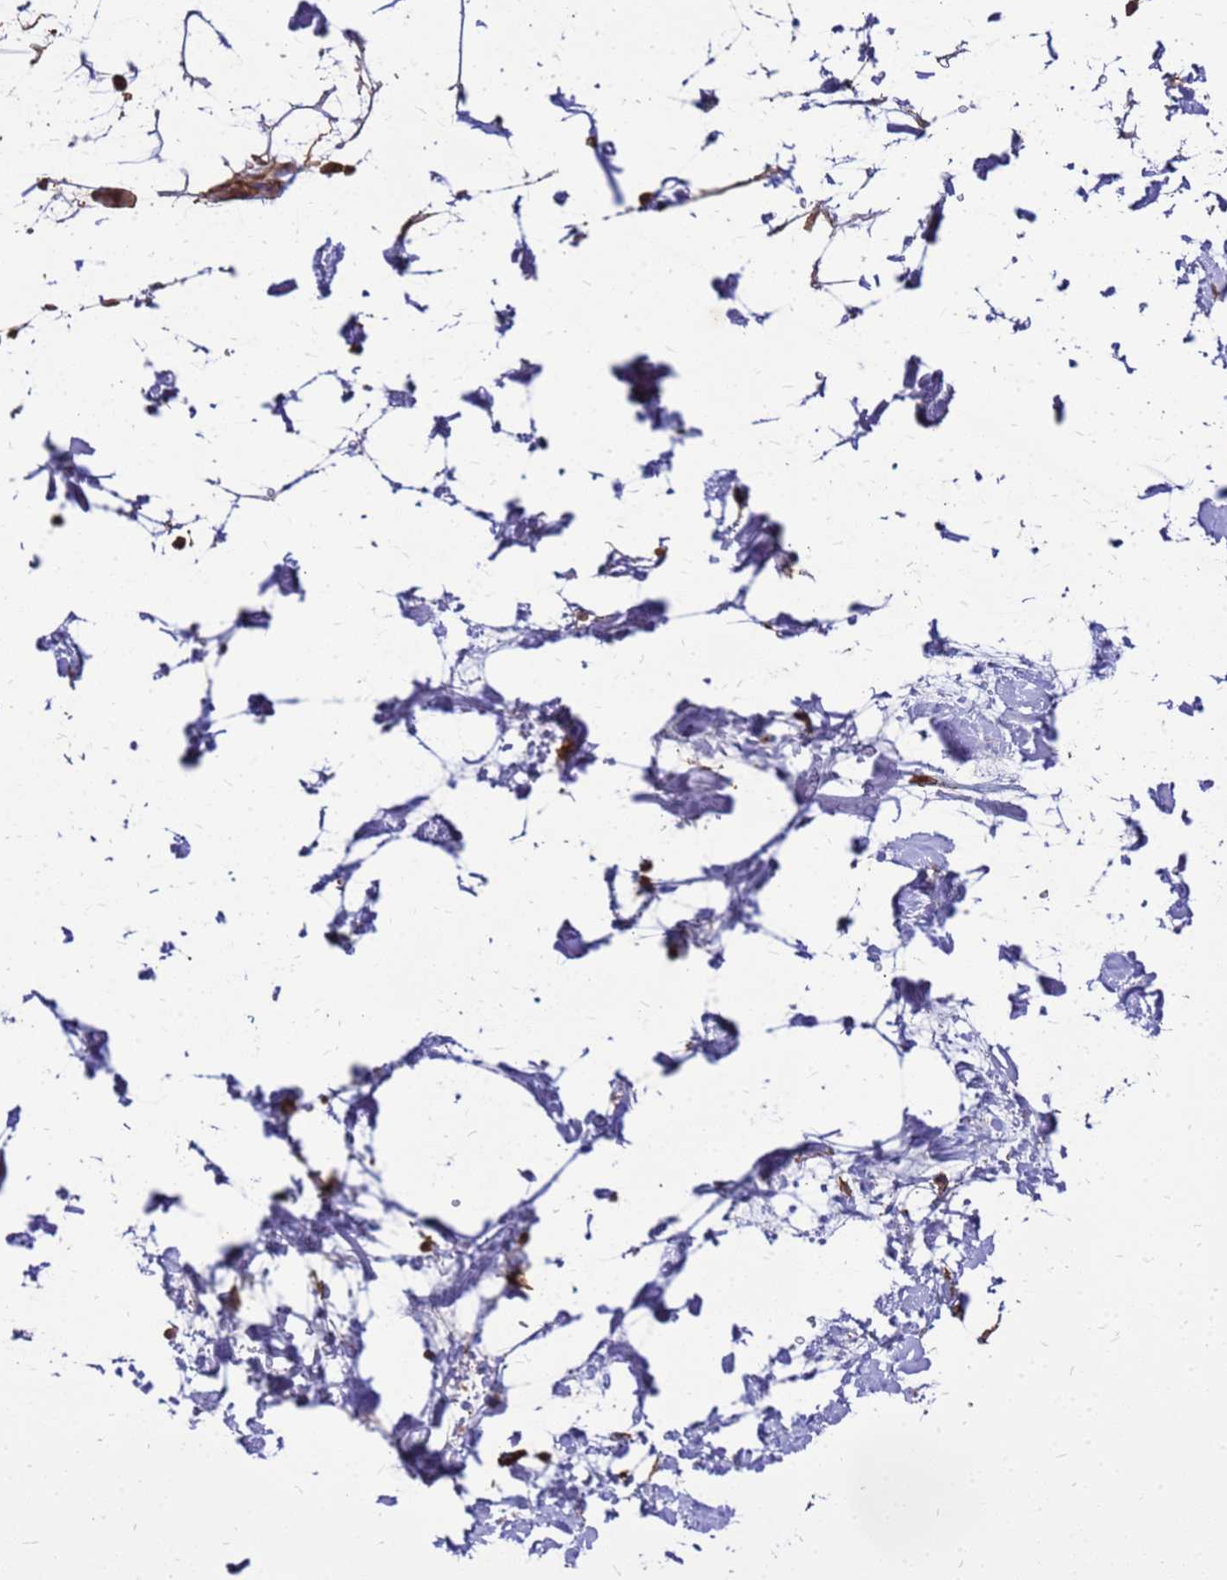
{"staining": {"intensity": "strong", "quantity": "25%-75%", "location": "cytoplasmic/membranous"}, "tissue": "adipose tissue", "cell_type": "Adipocytes", "image_type": "normal", "snomed": [{"axis": "morphology", "description": "Normal tissue, NOS"}, {"axis": "topography", "description": "Soft tissue"}], "caption": "This micrograph displays IHC staining of unremarkable adipose tissue, with high strong cytoplasmic/membranous expression in approximately 25%-75% of adipocytes.", "gene": "ZNF618", "patient": {"sex": "male", "age": 72}}